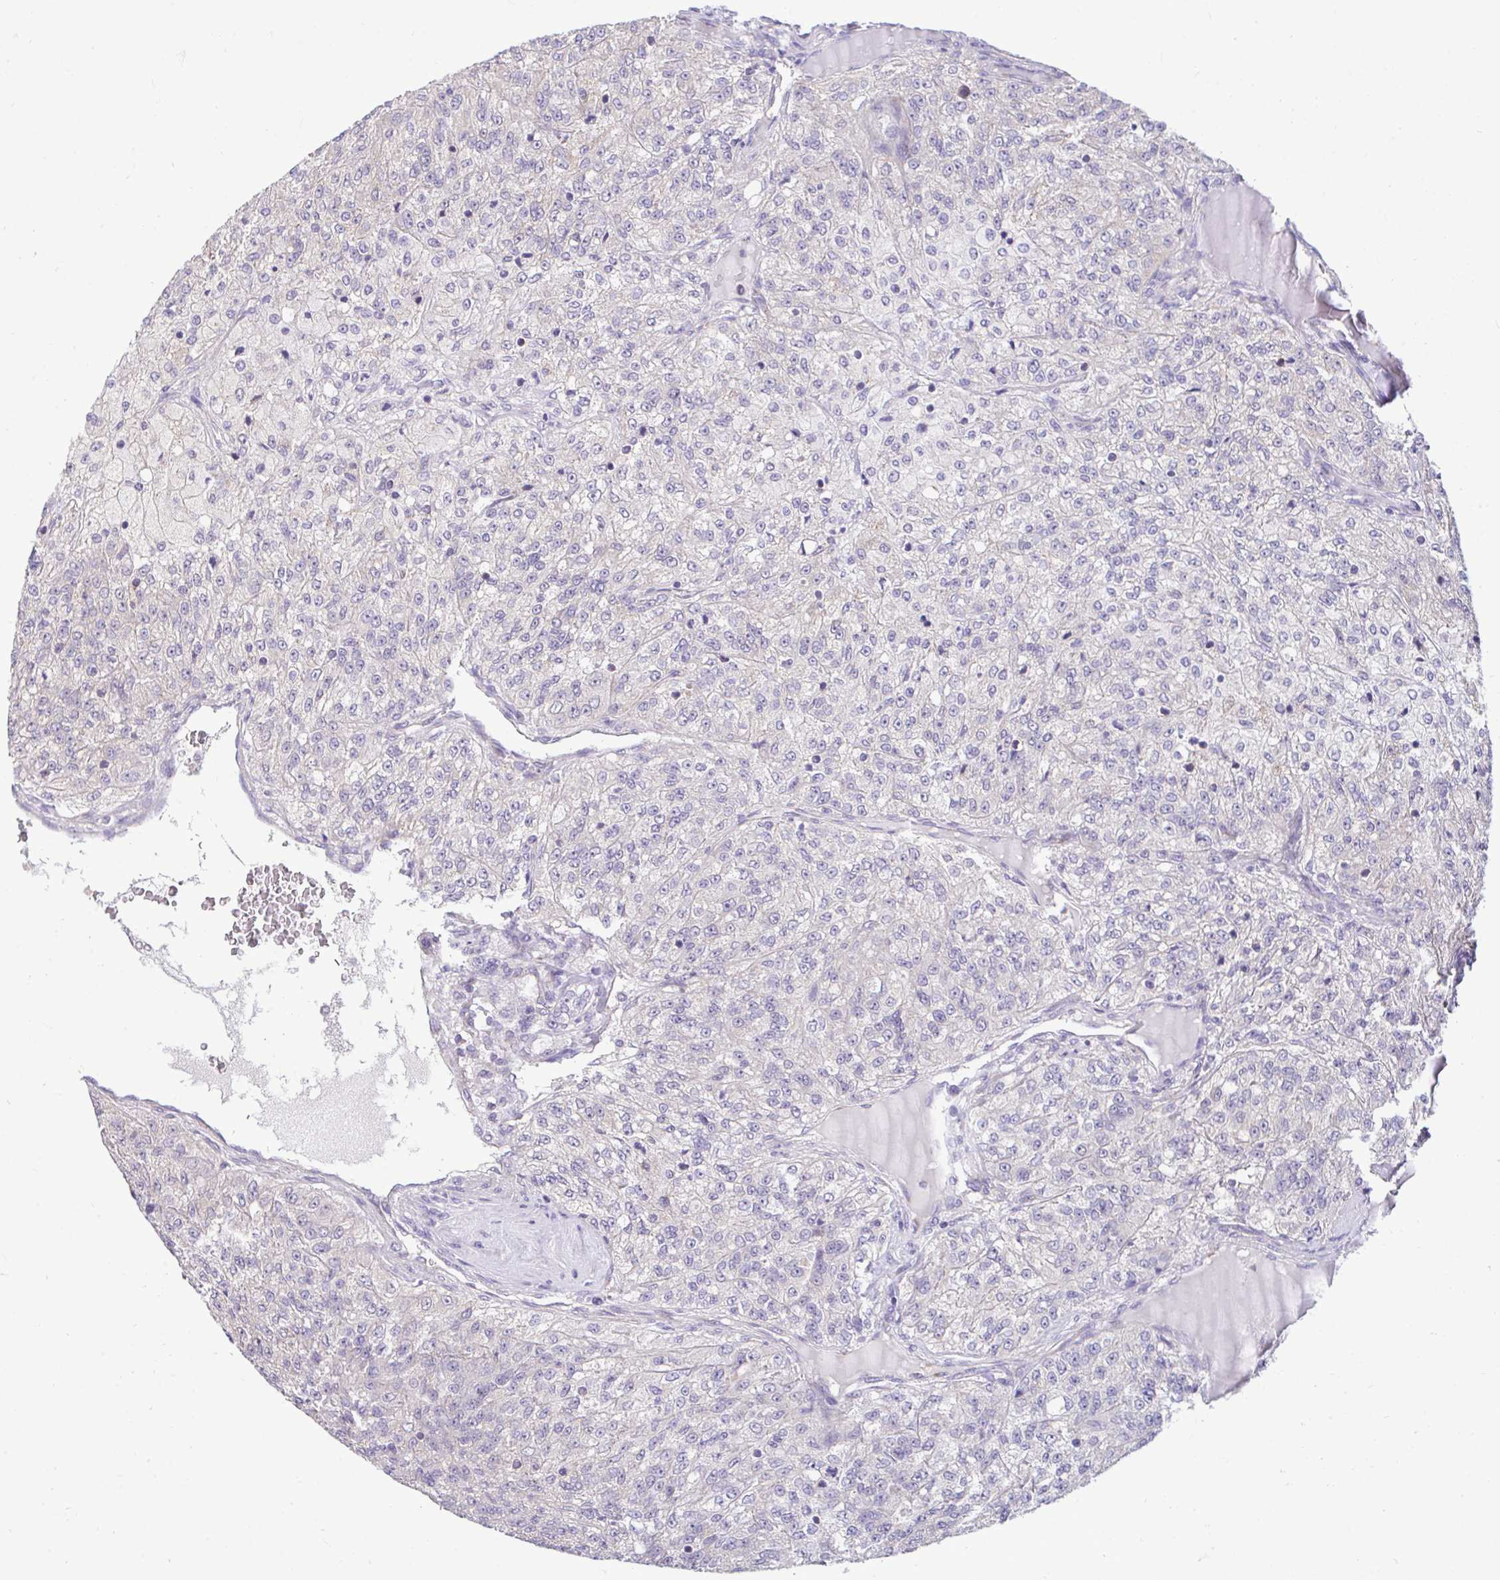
{"staining": {"intensity": "moderate", "quantity": "<25%", "location": "cytoplasmic/membranous"}, "tissue": "renal cancer", "cell_type": "Tumor cells", "image_type": "cancer", "snomed": [{"axis": "morphology", "description": "Adenocarcinoma, NOS"}, {"axis": "topography", "description": "Kidney"}], "caption": "Immunohistochemistry (IHC) of human renal adenocarcinoma shows low levels of moderate cytoplasmic/membranous staining in about <25% of tumor cells. Nuclei are stained in blue.", "gene": "SARS2", "patient": {"sex": "female", "age": 63}}